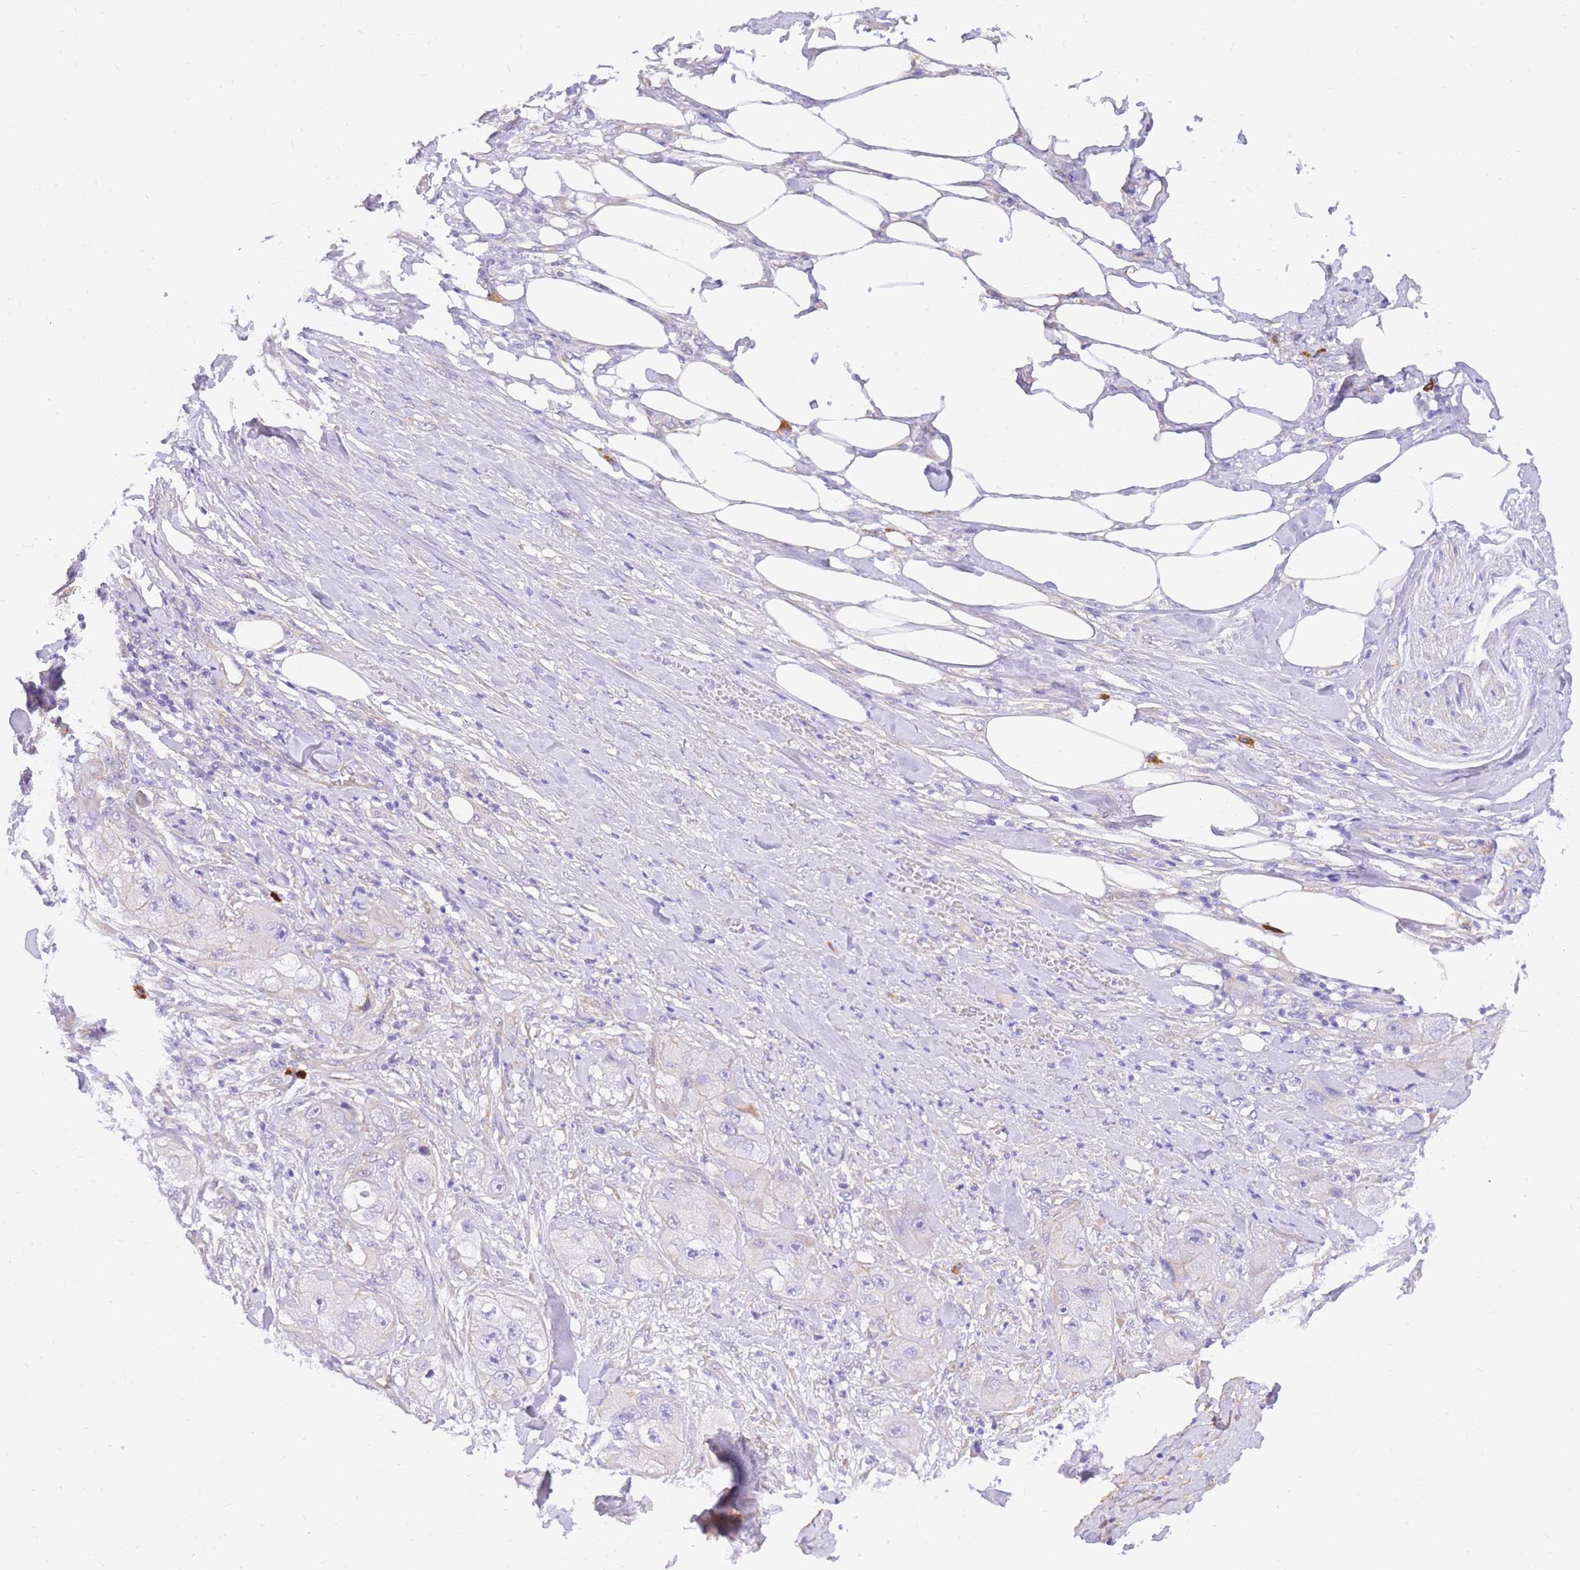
{"staining": {"intensity": "negative", "quantity": "none", "location": "none"}, "tissue": "skin cancer", "cell_type": "Tumor cells", "image_type": "cancer", "snomed": [{"axis": "morphology", "description": "Squamous cell carcinoma, NOS"}, {"axis": "topography", "description": "Skin"}, {"axis": "topography", "description": "Subcutis"}], "caption": "The micrograph exhibits no significant staining in tumor cells of skin cancer. (DAB (3,3'-diaminobenzidine) IHC, high magnification).", "gene": "SRSF12", "patient": {"sex": "male", "age": 73}}